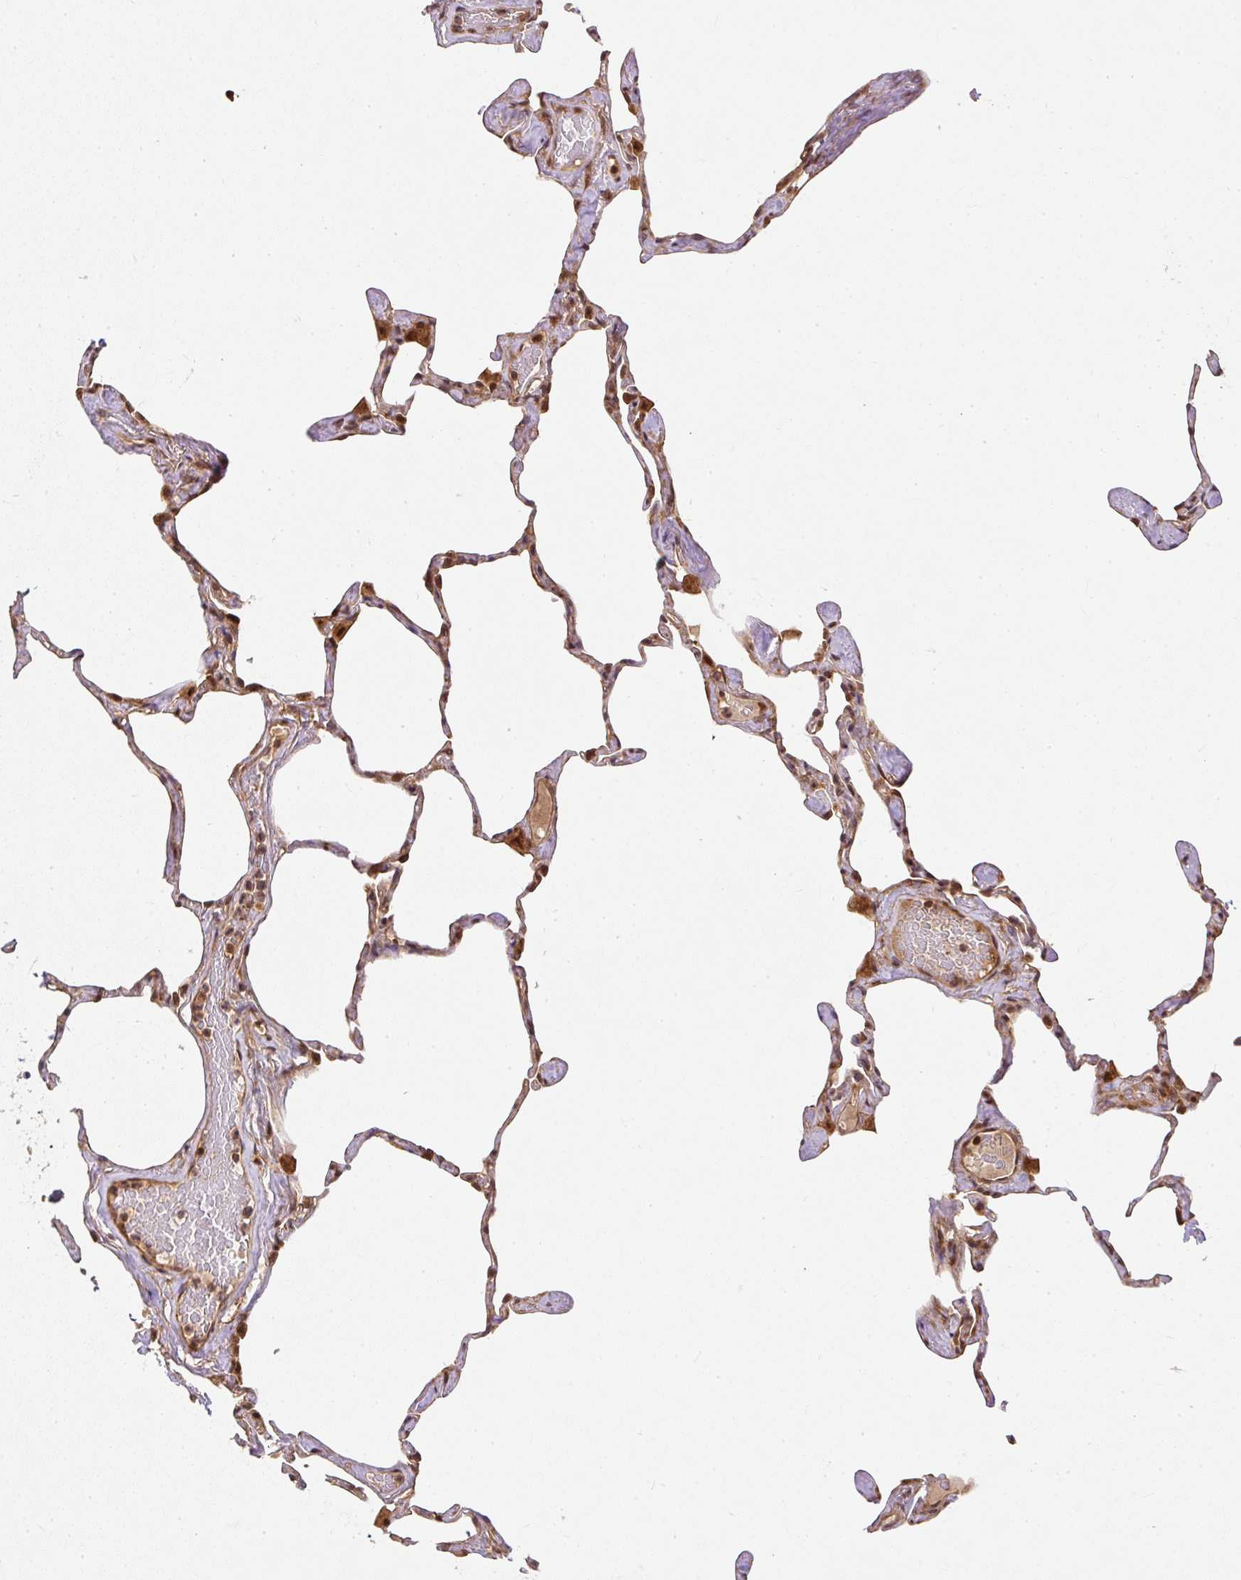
{"staining": {"intensity": "moderate", "quantity": "25%-75%", "location": "cytoplasmic/membranous,nuclear"}, "tissue": "lung", "cell_type": "Alveolar cells", "image_type": "normal", "snomed": [{"axis": "morphology", "description": "Normal tissue, NOS"}, {"axis": "topography", "description": "Lung"}], "caption": "This image reveals normal lung stained with immunohistochemistry (IHC) to label a protein in brown. The cytoplasmic/membranous,nuclear of alveolar cells show moderate positivity for the protein. Nuclei are counter-stained blue.", "gene": "PSMD1", "patient": {"sex": "male", "age": 65}}